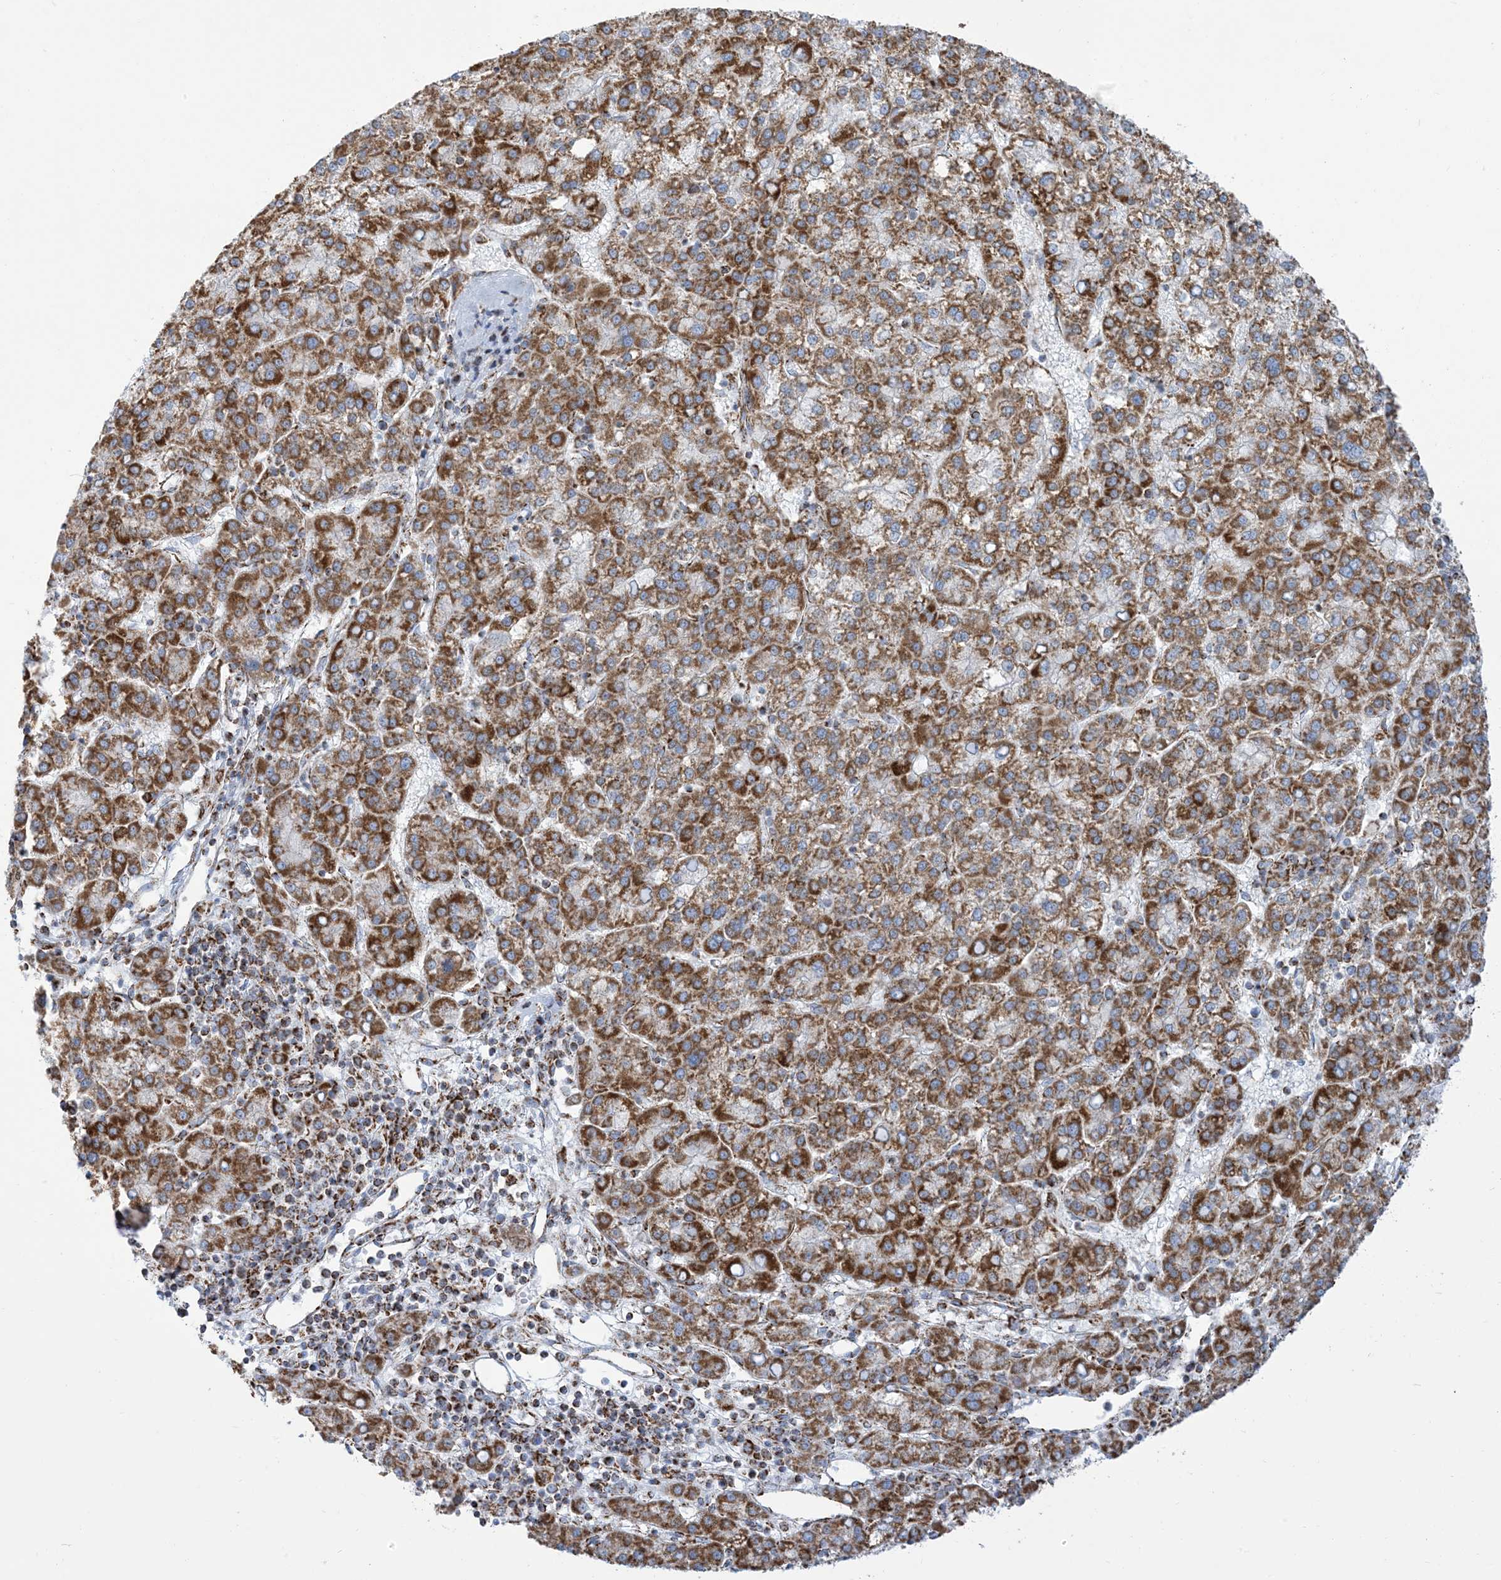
{"staining": {"intensity": "moderate", "quantity": ">75%", "location": "cytoplasmic/membranous"}, "tissue": "liver cancer", "cell_type": "Tumor cells", "image_type": "cancer", "snomed": [{"axis": "morphology", "description": "Carcinoma, Hepatocellular, NOS"}, {"axis": "topography", "description": "Liver"}], "caption": "An immunohistochemistry (IHC) image of neoplastic tissue is shown. Protein staining in brown shows moderate cytoplasmic/membranous positivity in hepatocellular carcinoma (liver) within tumor cells. (brown staining indicates protein expression, while blue staining denotes nuclei).", "gene": "SAMM50", "patient": {"sex": "female", "age": 58}}